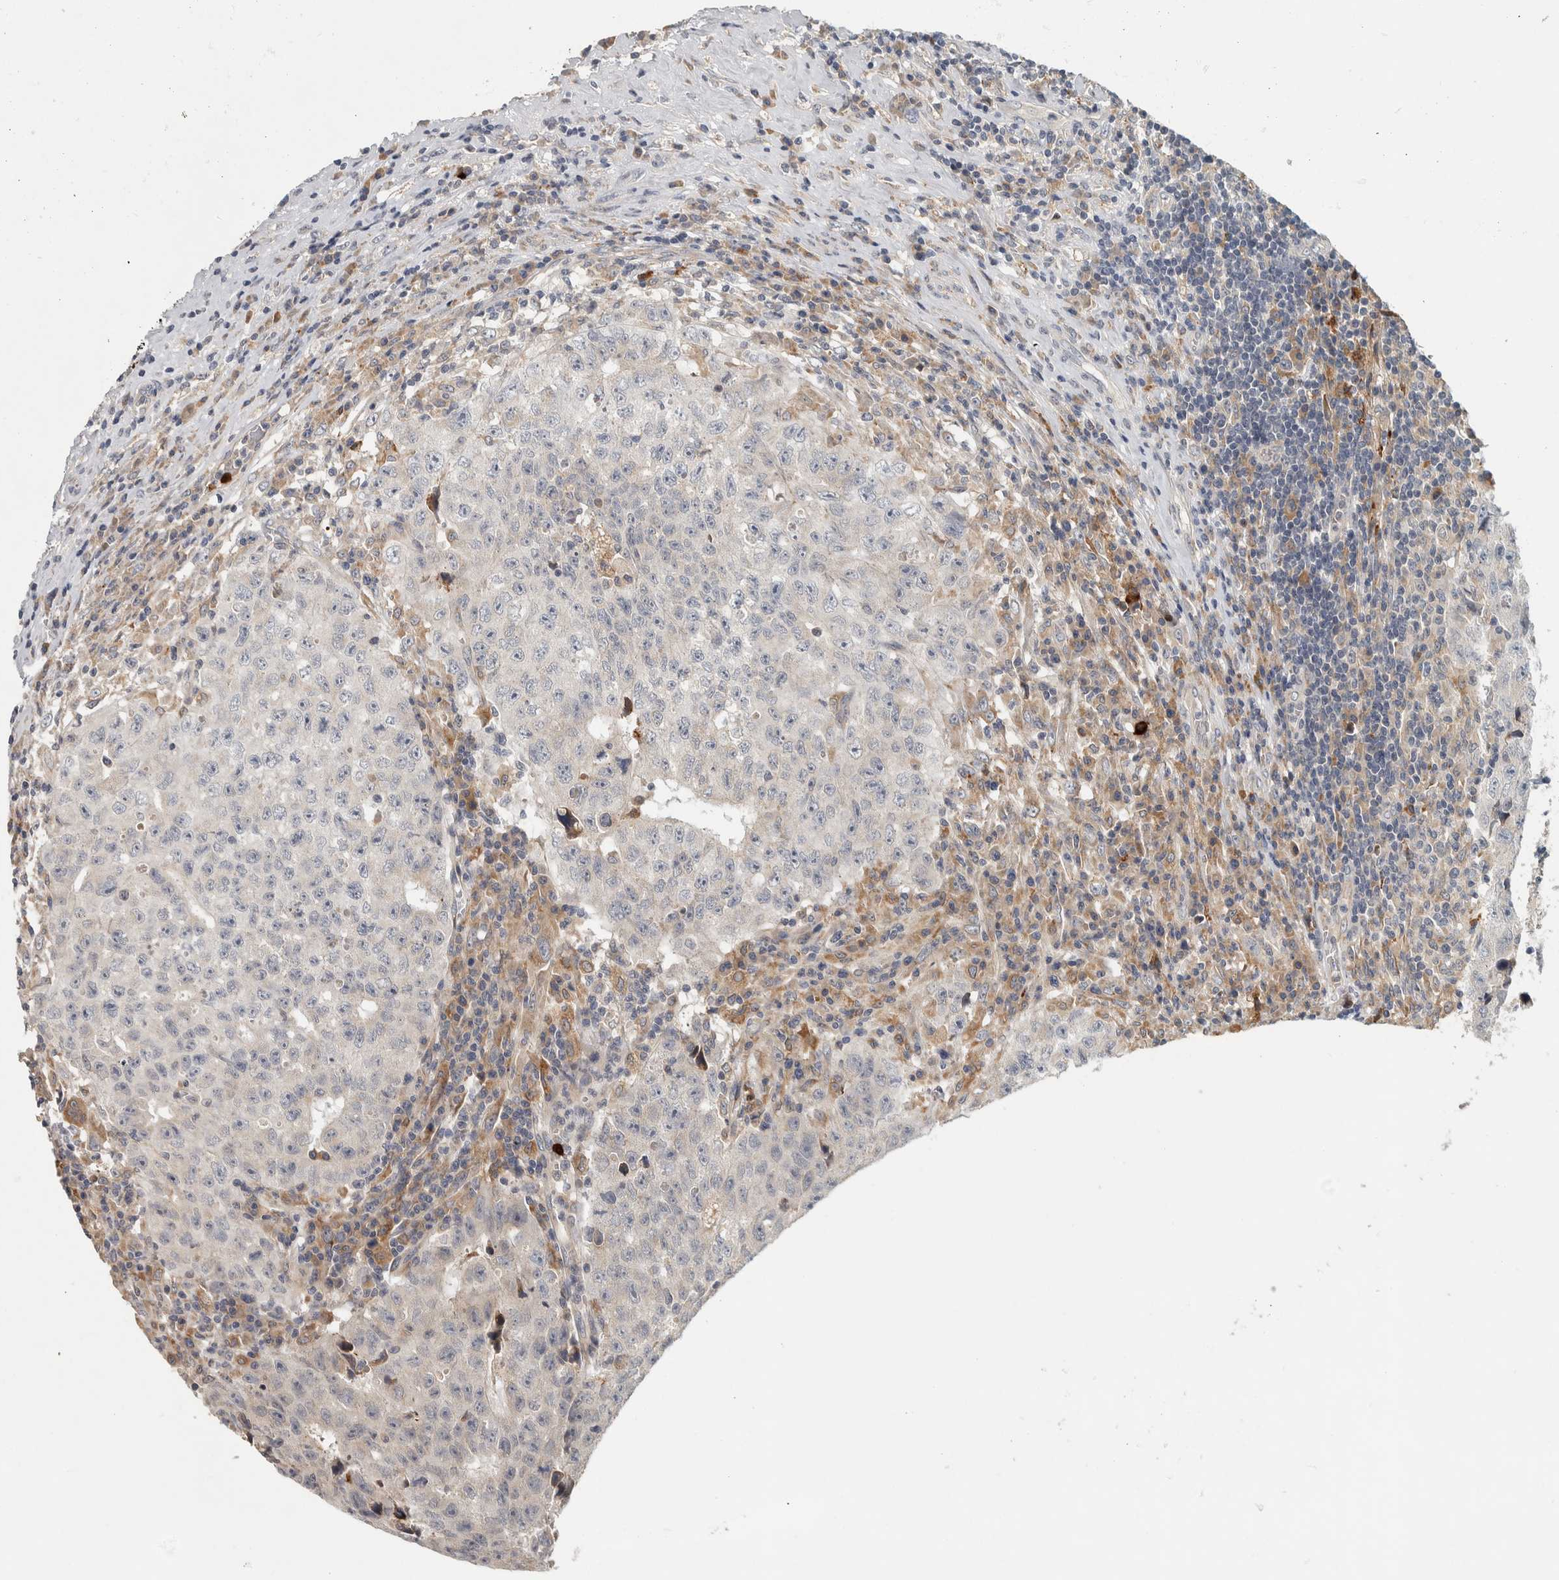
{"staining": {"intensity": "negative", "quantity": "none", "location": "none"}, "tissue": "testis cancer", "cell_type": "Tumor cells", "image_type": "cancer", "snomed": [{"axis": "morphology", "description": "Necrosis, NOS"}, {"axis": "morphology", "description": "Carcinoma, Embryonal, NOS"}, {"axis": "topography", "description": "Testis"}], "caption": "Testis cancer stained for a protein using immunohistochemistry (IHC) reveals no positivity tumor cells.", "gene": "ADPRM", "patient": {"sex": "male", "age": 19}}